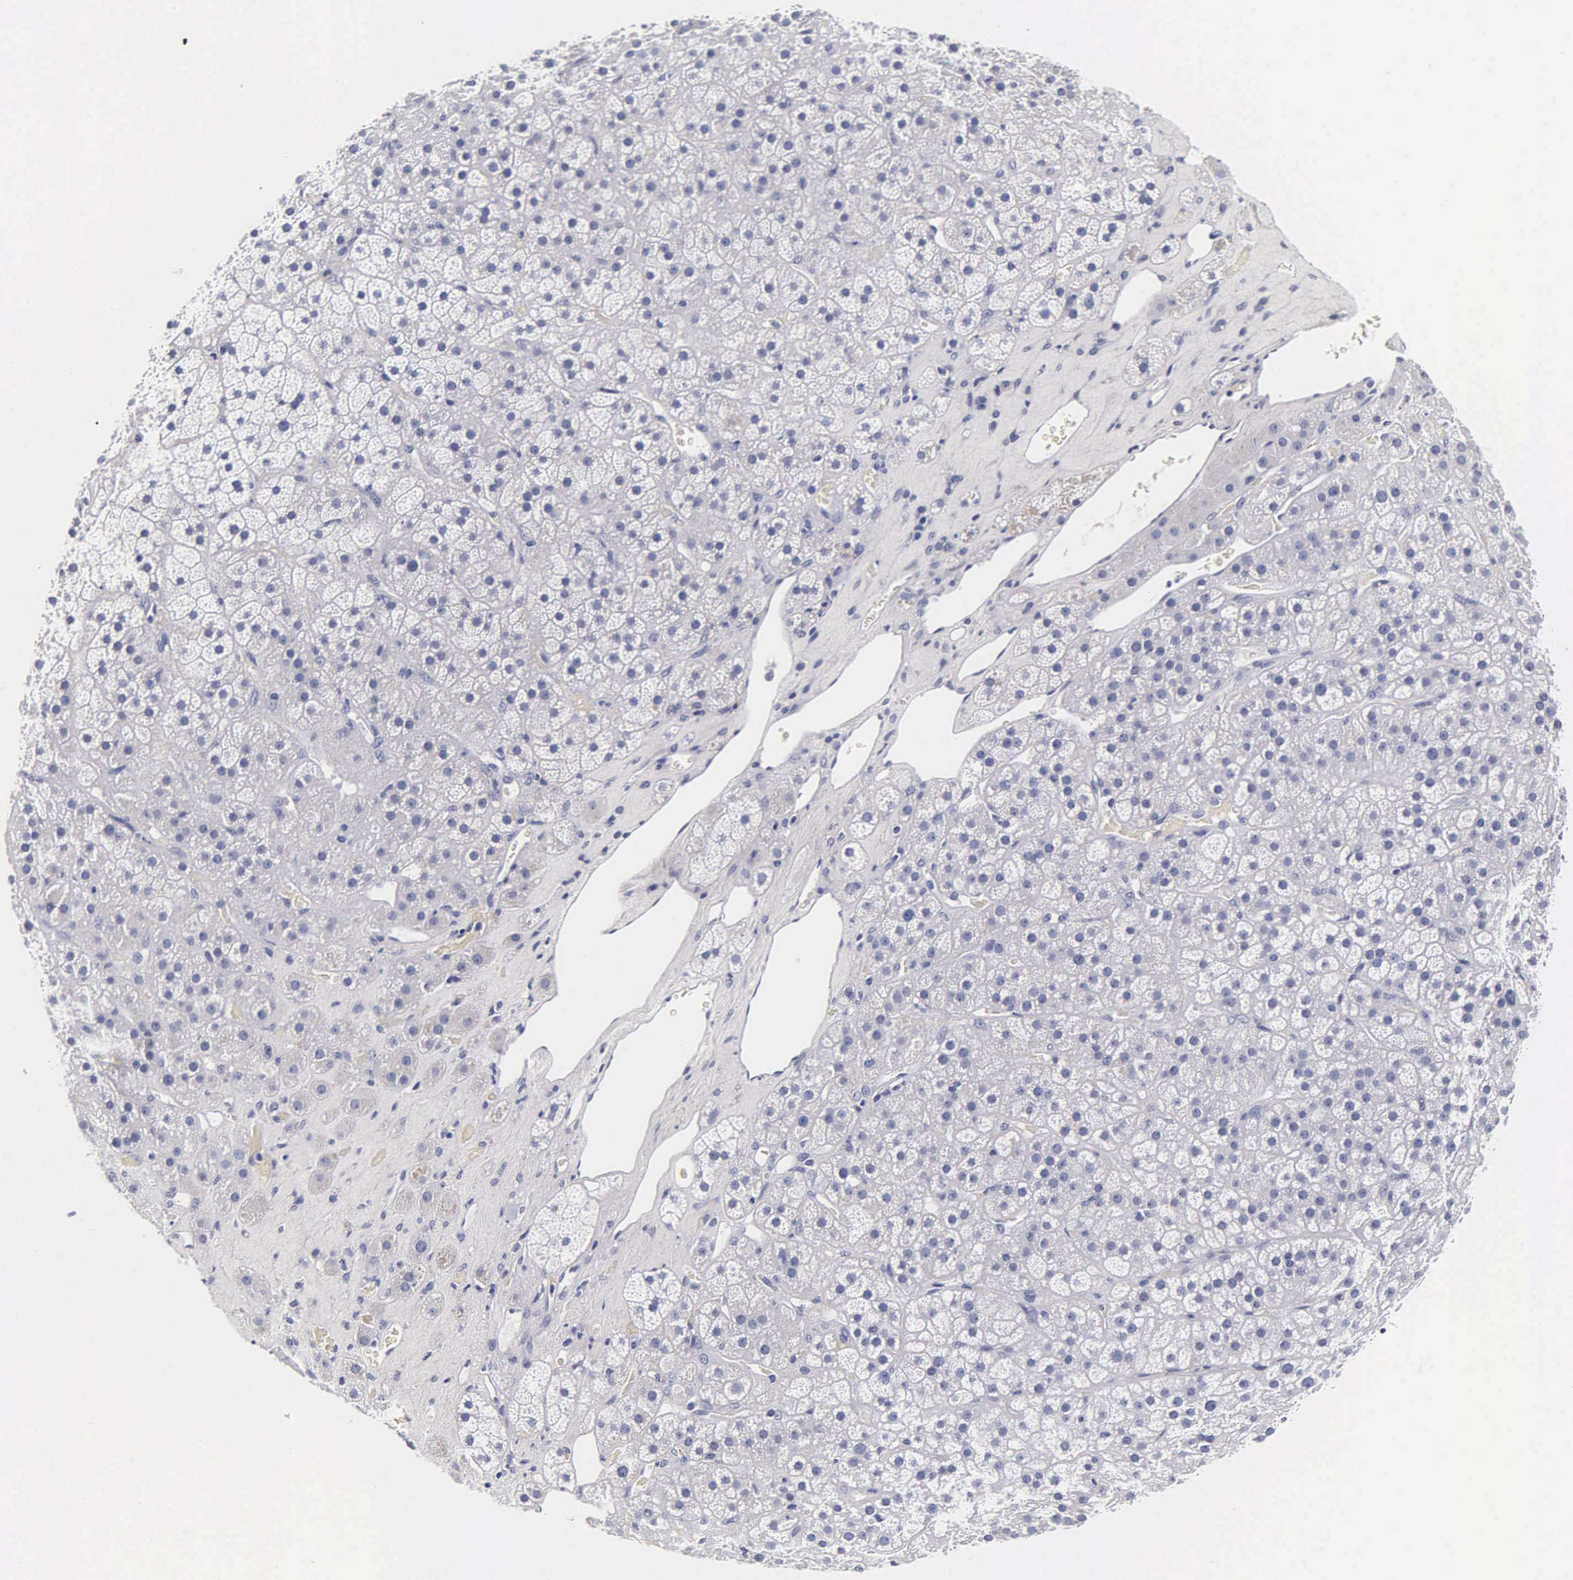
{"staining": {"intensity": "negative", "quantity": "none", "location": "none"}, "tissue": "adrenal gland", "cell_type": "Glandular cells", "image_type": "normal", "snomed": [{"axis": "morphology", "description": "Normal tissue, NOS"}, {"axis": "topography", "description": "Adrenal gland"}], "caption": "Photomicrograph shows no significant protein staining in glandular cells of unremarkable adrenal gland. (Stains: DAB IHC with hematoxylin counter stain, Microscopy: brightfield microscopy at high magnification).", "gene": "ACP3", "patient": {"sex": "male", "age": 57}}